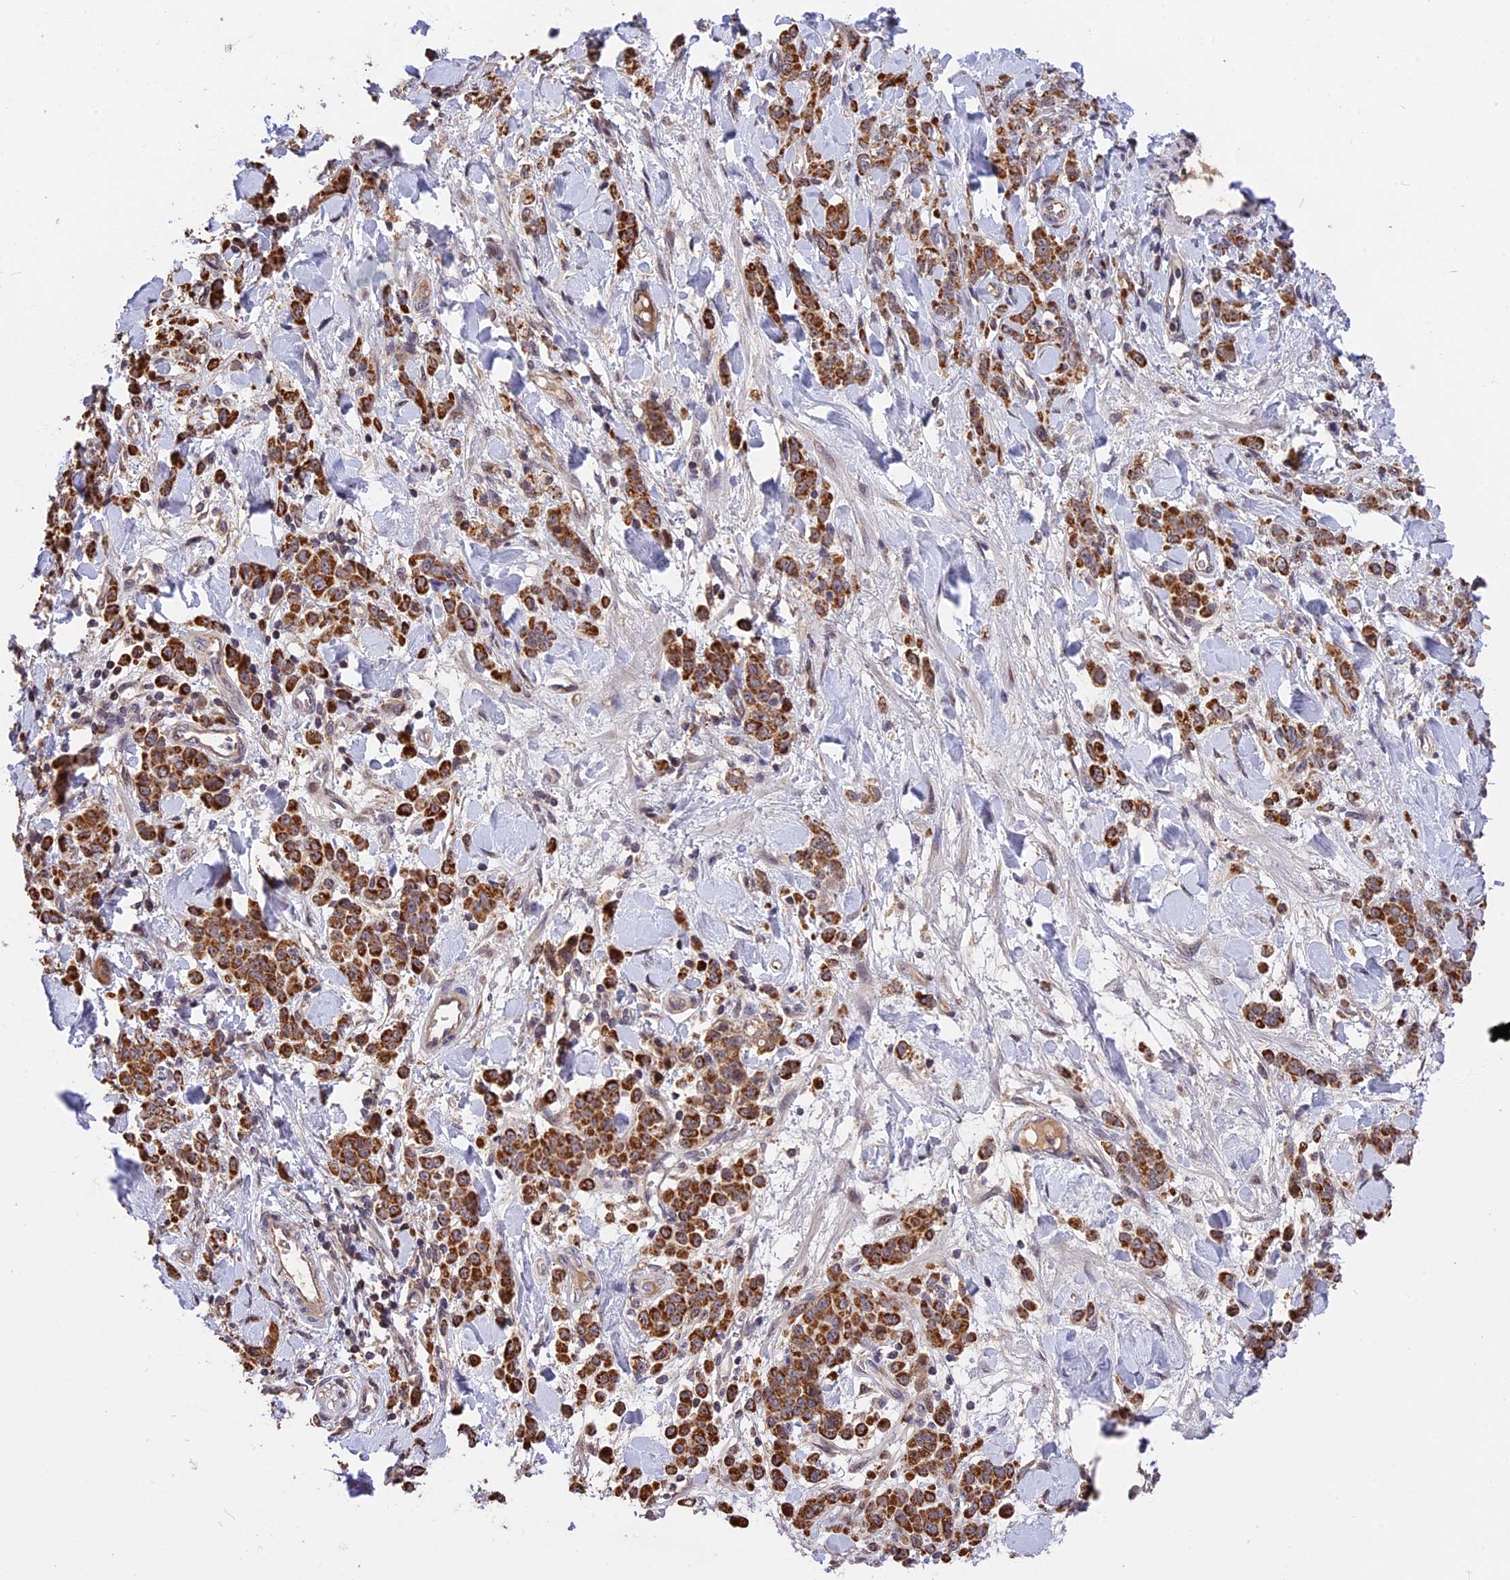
{"staining": {"intensity": "strong", "quantity": ">75%", "location": "cytoplasmic/membranous"}, "tissue": "stomach cancer", "cell_type": "Tumor cells", "image_type": "cancer", "snomed": [{"axis": "morphology", "description": "Normal tissue, NOS"}, {"axis": "morphology", "description": "Adenocarcinoma, NOS"}, {"axis": "topography", "description": "Stomach"}], "caption": "Tumor cells reveal high levels of strong cytoplasmic/membranous positivity in approximately >75% of cells in human stomach cancer (adenocarcinoma).", "gene": "RERGL", "patient": {"sex": "male", "age": 82}}